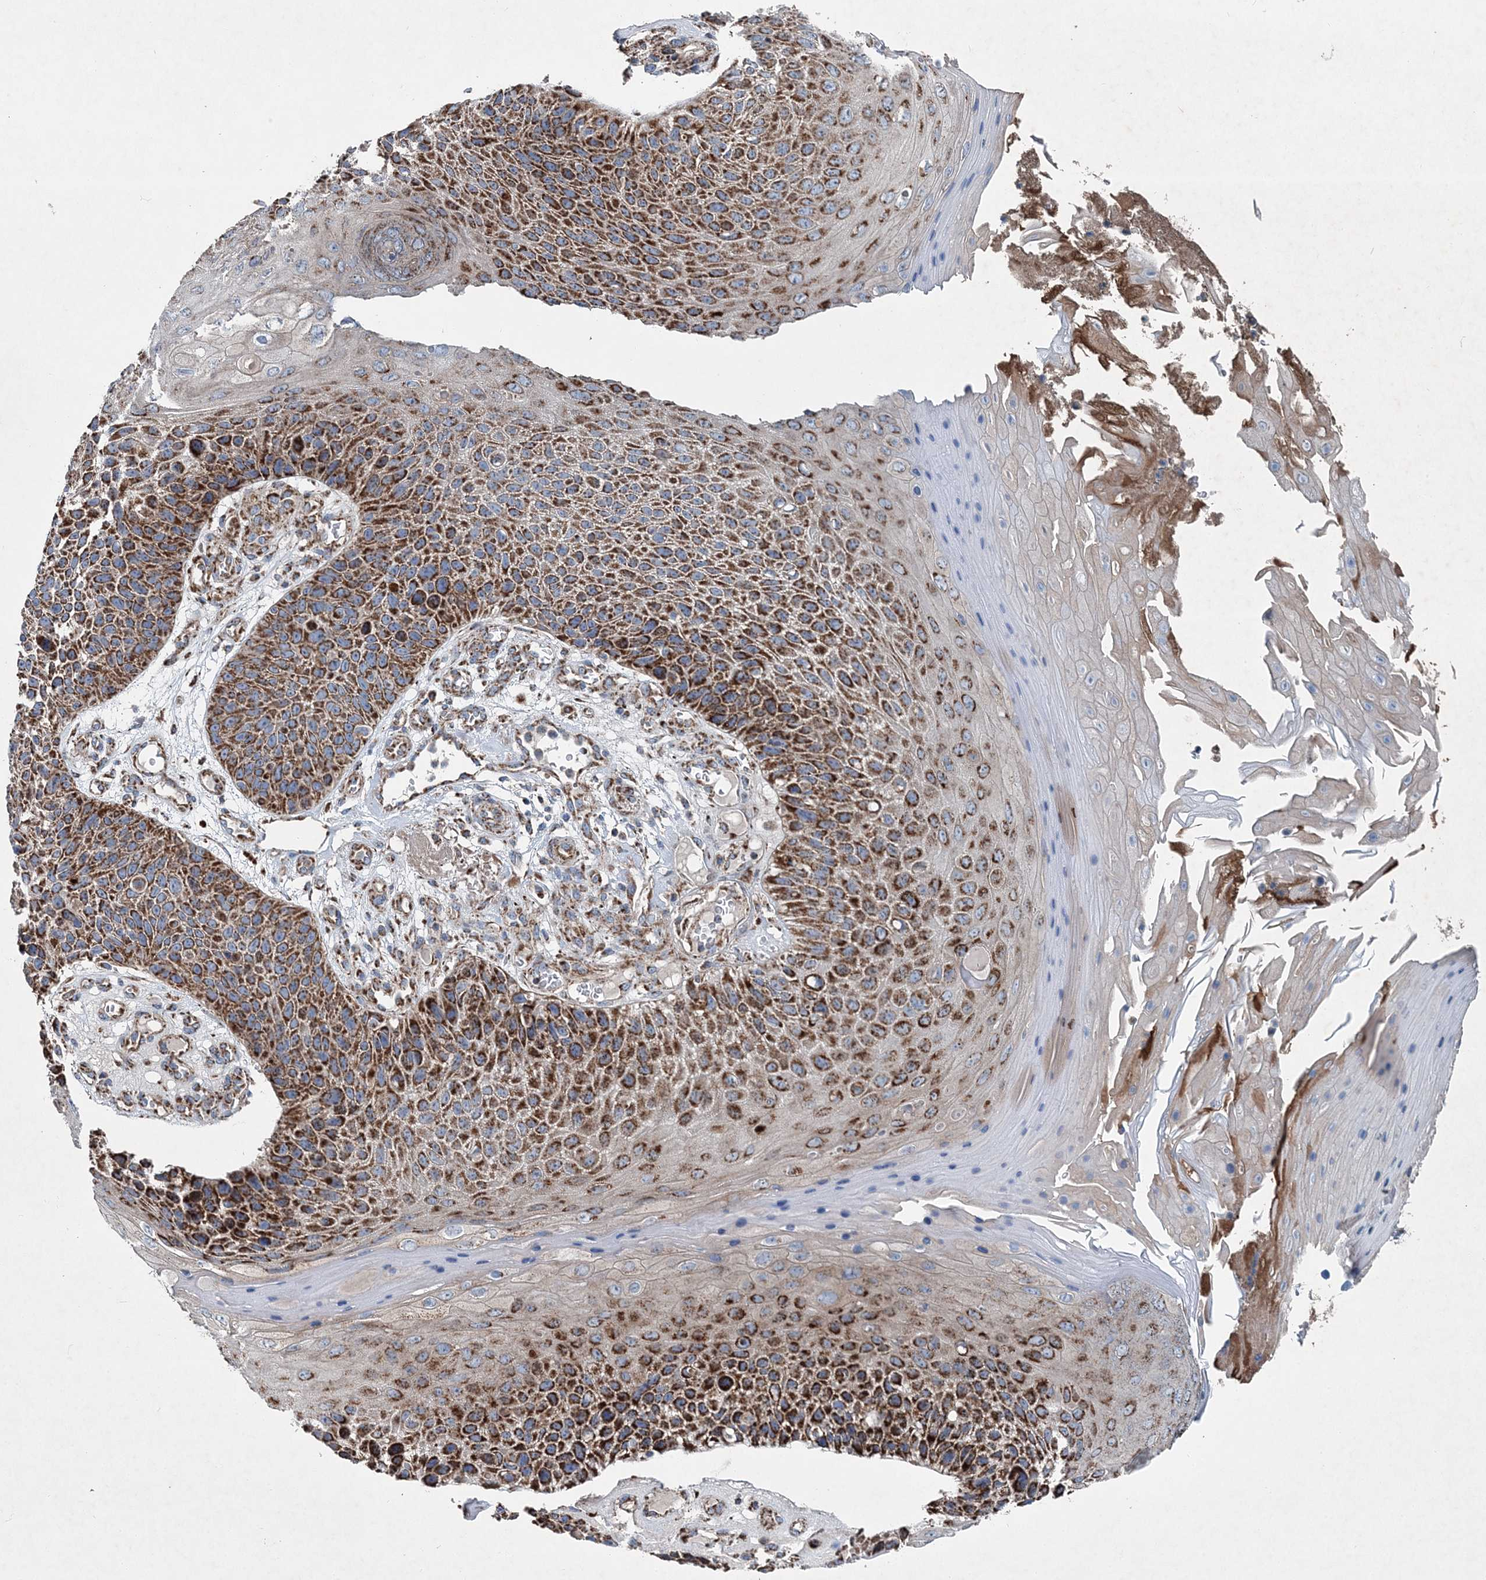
{"staining": {"intensity": "strong", "quantity": ">75%", "location": "cytoplasmic/membranous"}, "tissue": "skin cancer", "cell_type": "Tumor cells", "image_type": "cancer", "snomed": [{"axis": "morphology", "description": "Squamous cell carcinoma, NOS"}, {"axis": "topography", "description": "Skin"}], "caption": "Strong cytoplasmic/membranous positivity for a protein is identified in about >75% of tumor cells of skin squamous cell carcinoma using IHC.", "gene": "SPAG16", "patient": {"sex": "female", "age": 88}}